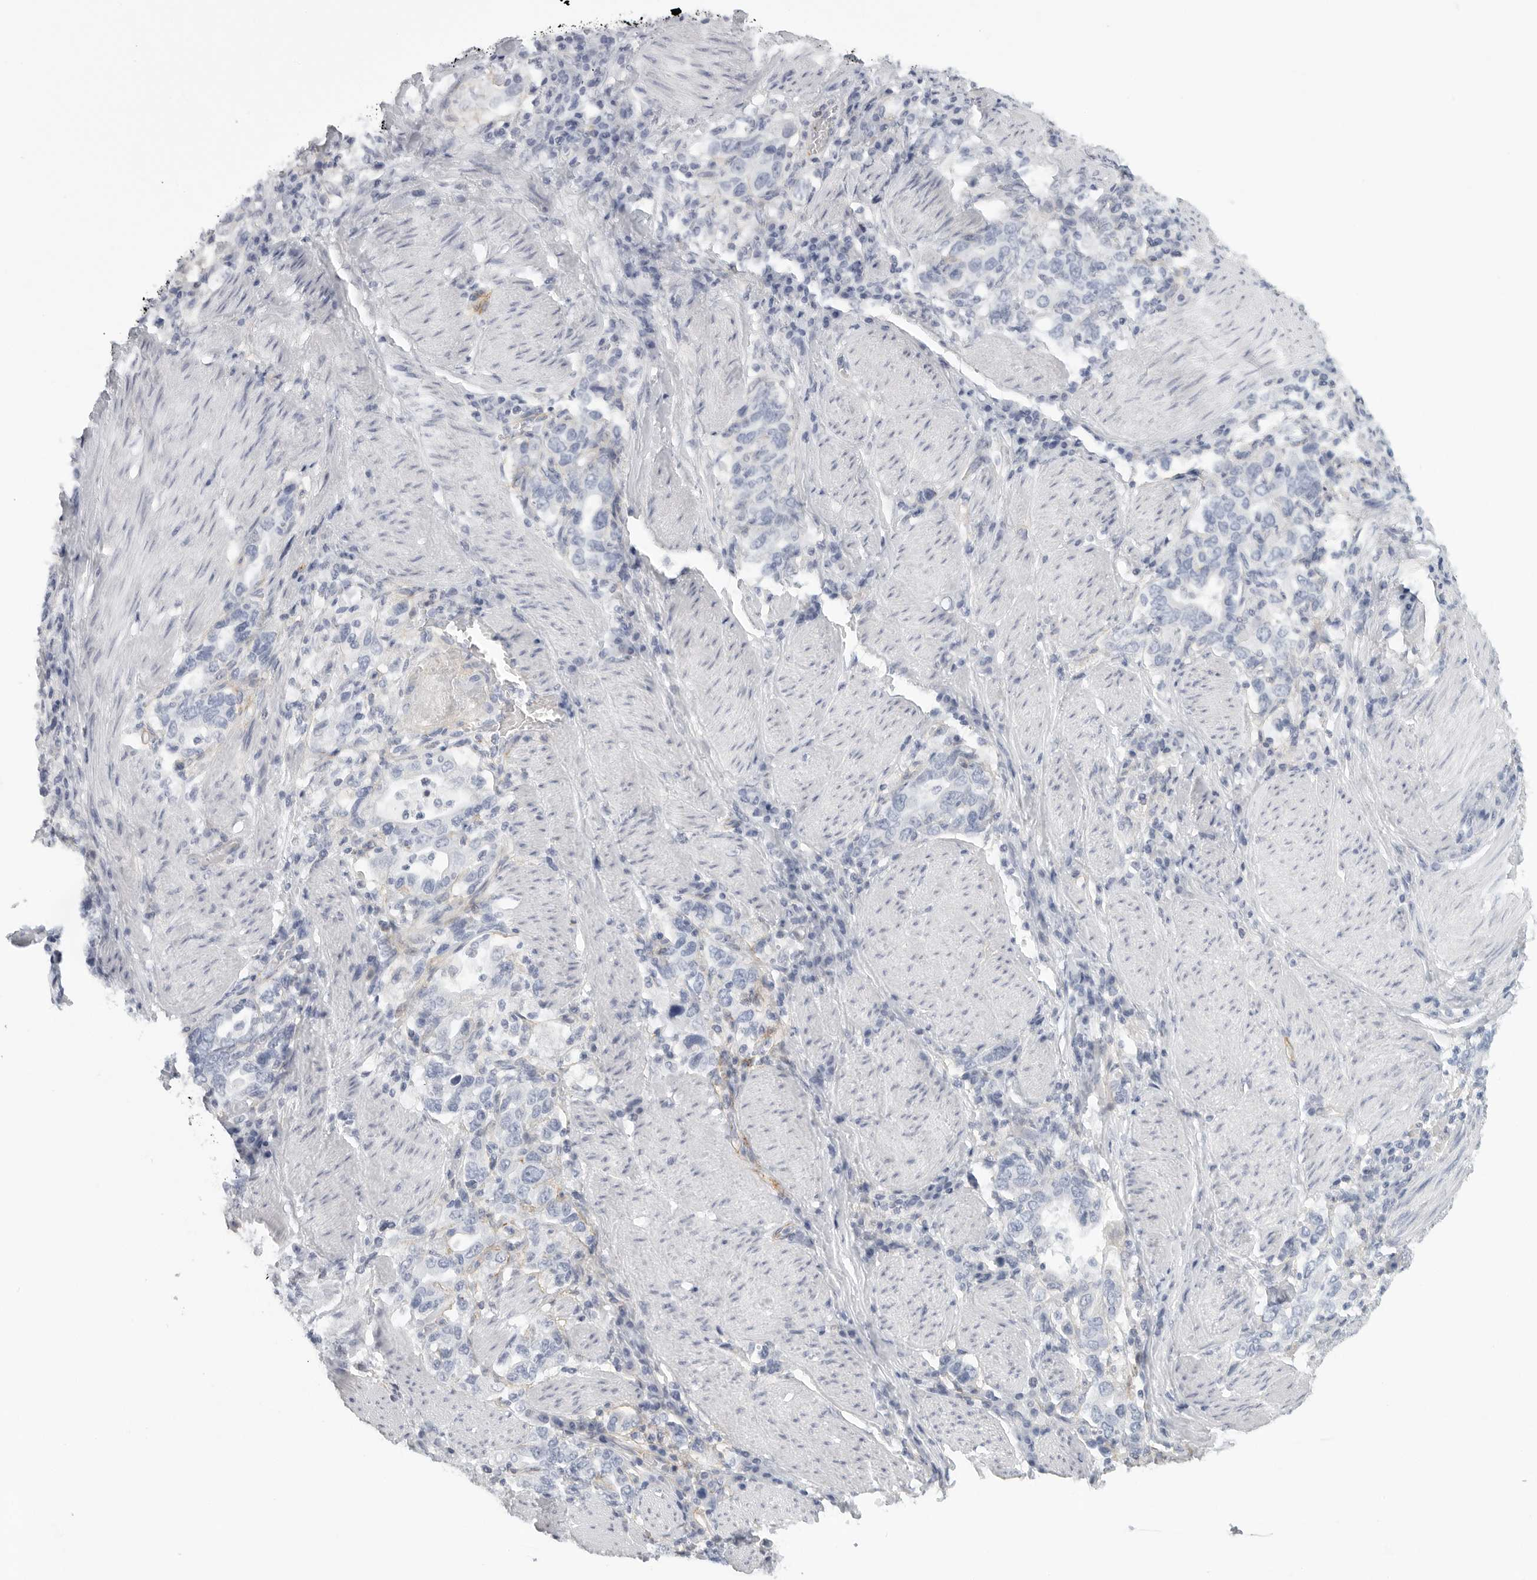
{"staining": {"intensity": "negative", "quantity": "none", "location": "none"}, "tissue": "stomach cancer", "cell_type": "Tumor cells", "image_type": "cancer", "snomed": [{"axis": "morphology", "description": "Adenocarcinoma, NOS"}, {"axis": "topography", "description": "Stomach, upper"}], "caption": "This histopathology image is of adenocarcinoma (stomach) stained with immunohistochemistry (IHC) to label a protein in brown with the nuclei are counter-stained blue. There is no expression in tumor cells. Brightfield microscopy of immunohistochemistry (IHC) stained with DAB (brown) and hematoxylin (blue), captured at high magnification.", "gene": "TNR", "patient": {"sex": "male", "age": 62}}